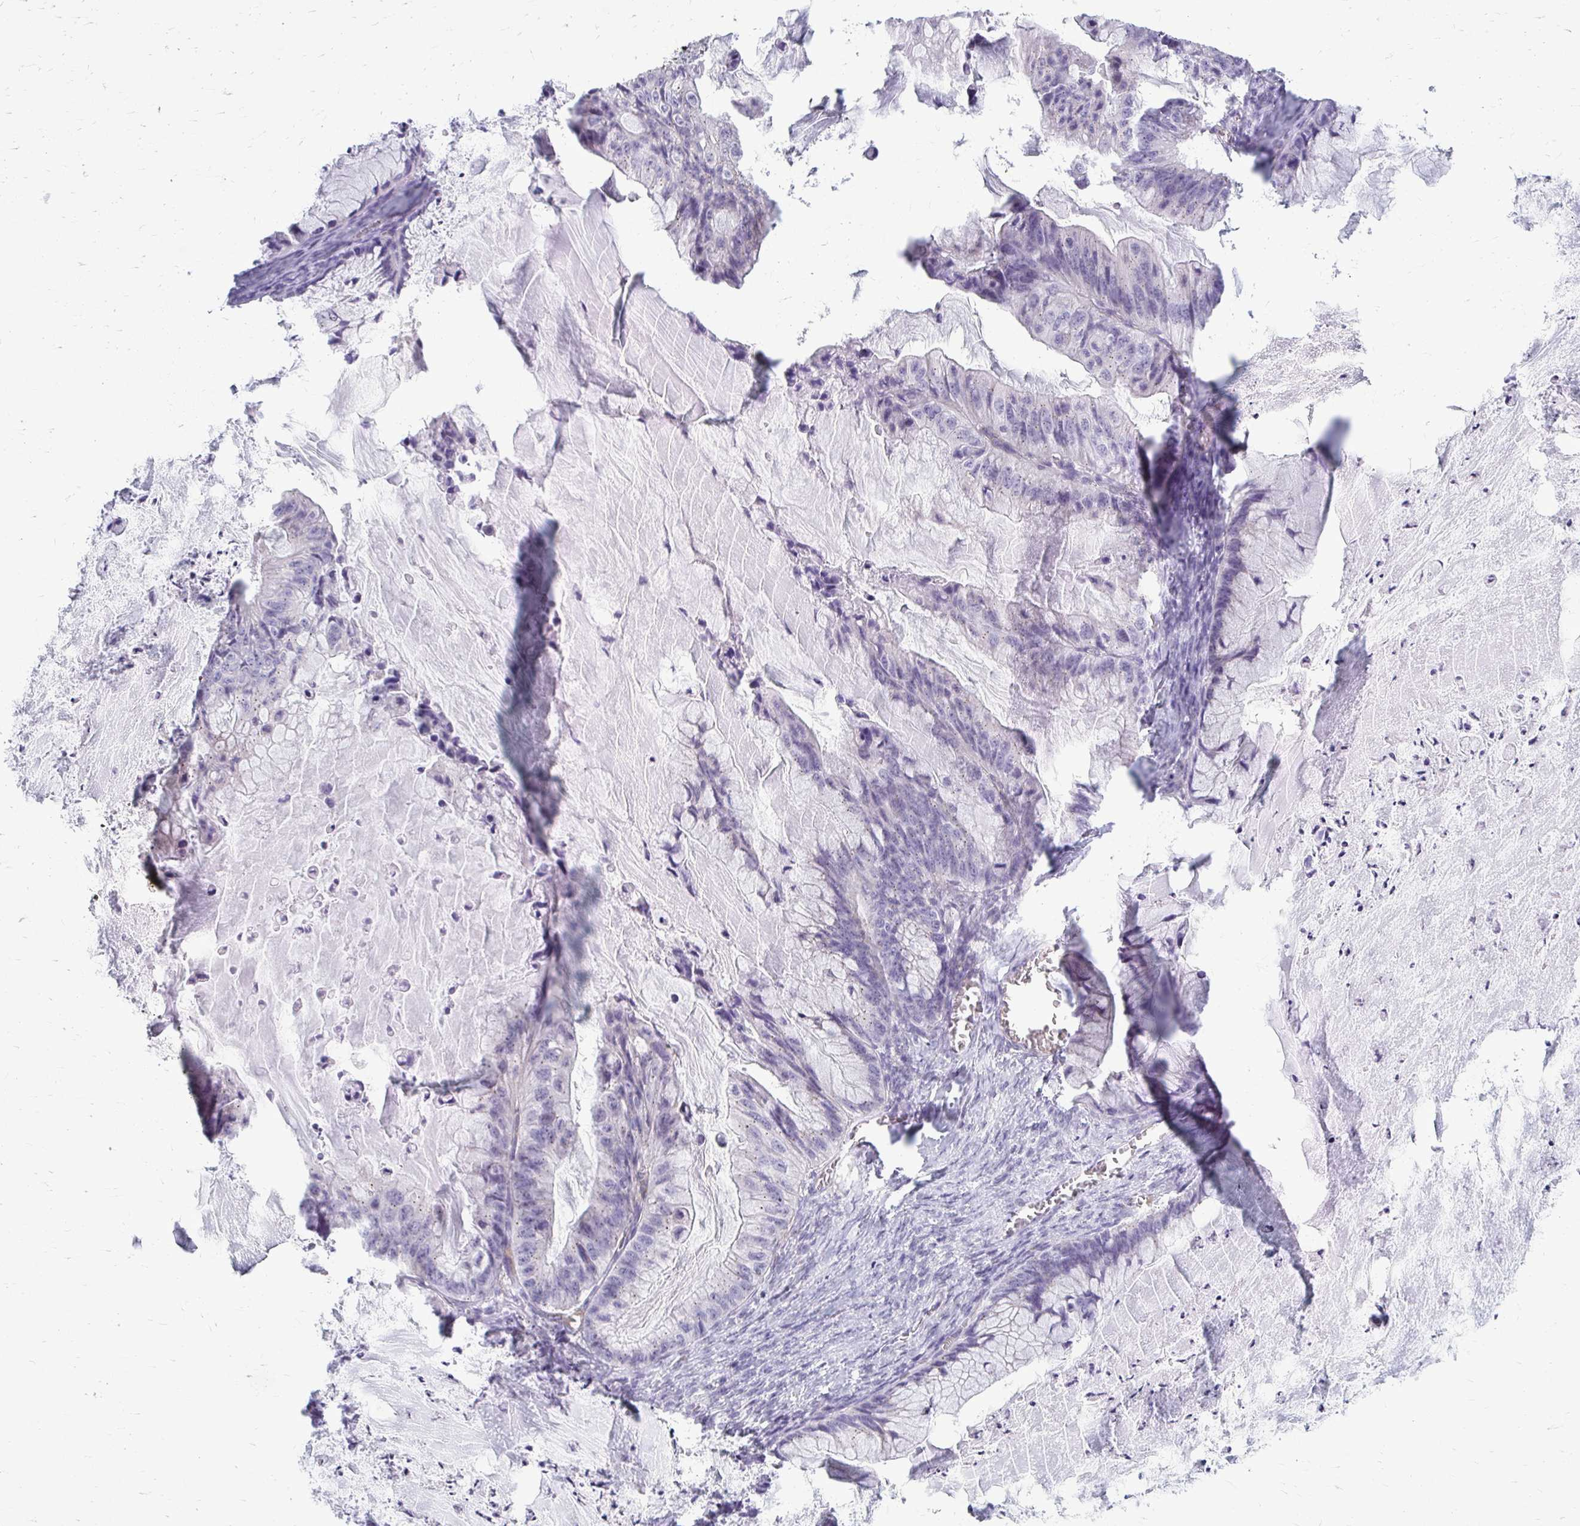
{"staining": {"intensity": "negative", "quantity": "none", "location": "none"}, "tissue": "ovarian cancer", "cell_type": "Tumor cells", "image_type": "cancer", "snomed": [{"axis": "morphology", "description": "Cystadenocarcinoma, mucinous, NOS"}, {"axis": "topography", "description": "Ovary"}], "caption": "IHC of human ovarian cancer (mucinous cystadenocarcinoma) shows no positivity in tumor cells. Brightfield microscopy of immunohistochemistry (IHC) stained with DAB (brown) and hematoxylin (blue), captured at high magnification.", "gene": "DEPP1", "patient": {"sex": "female", "age": 72}}